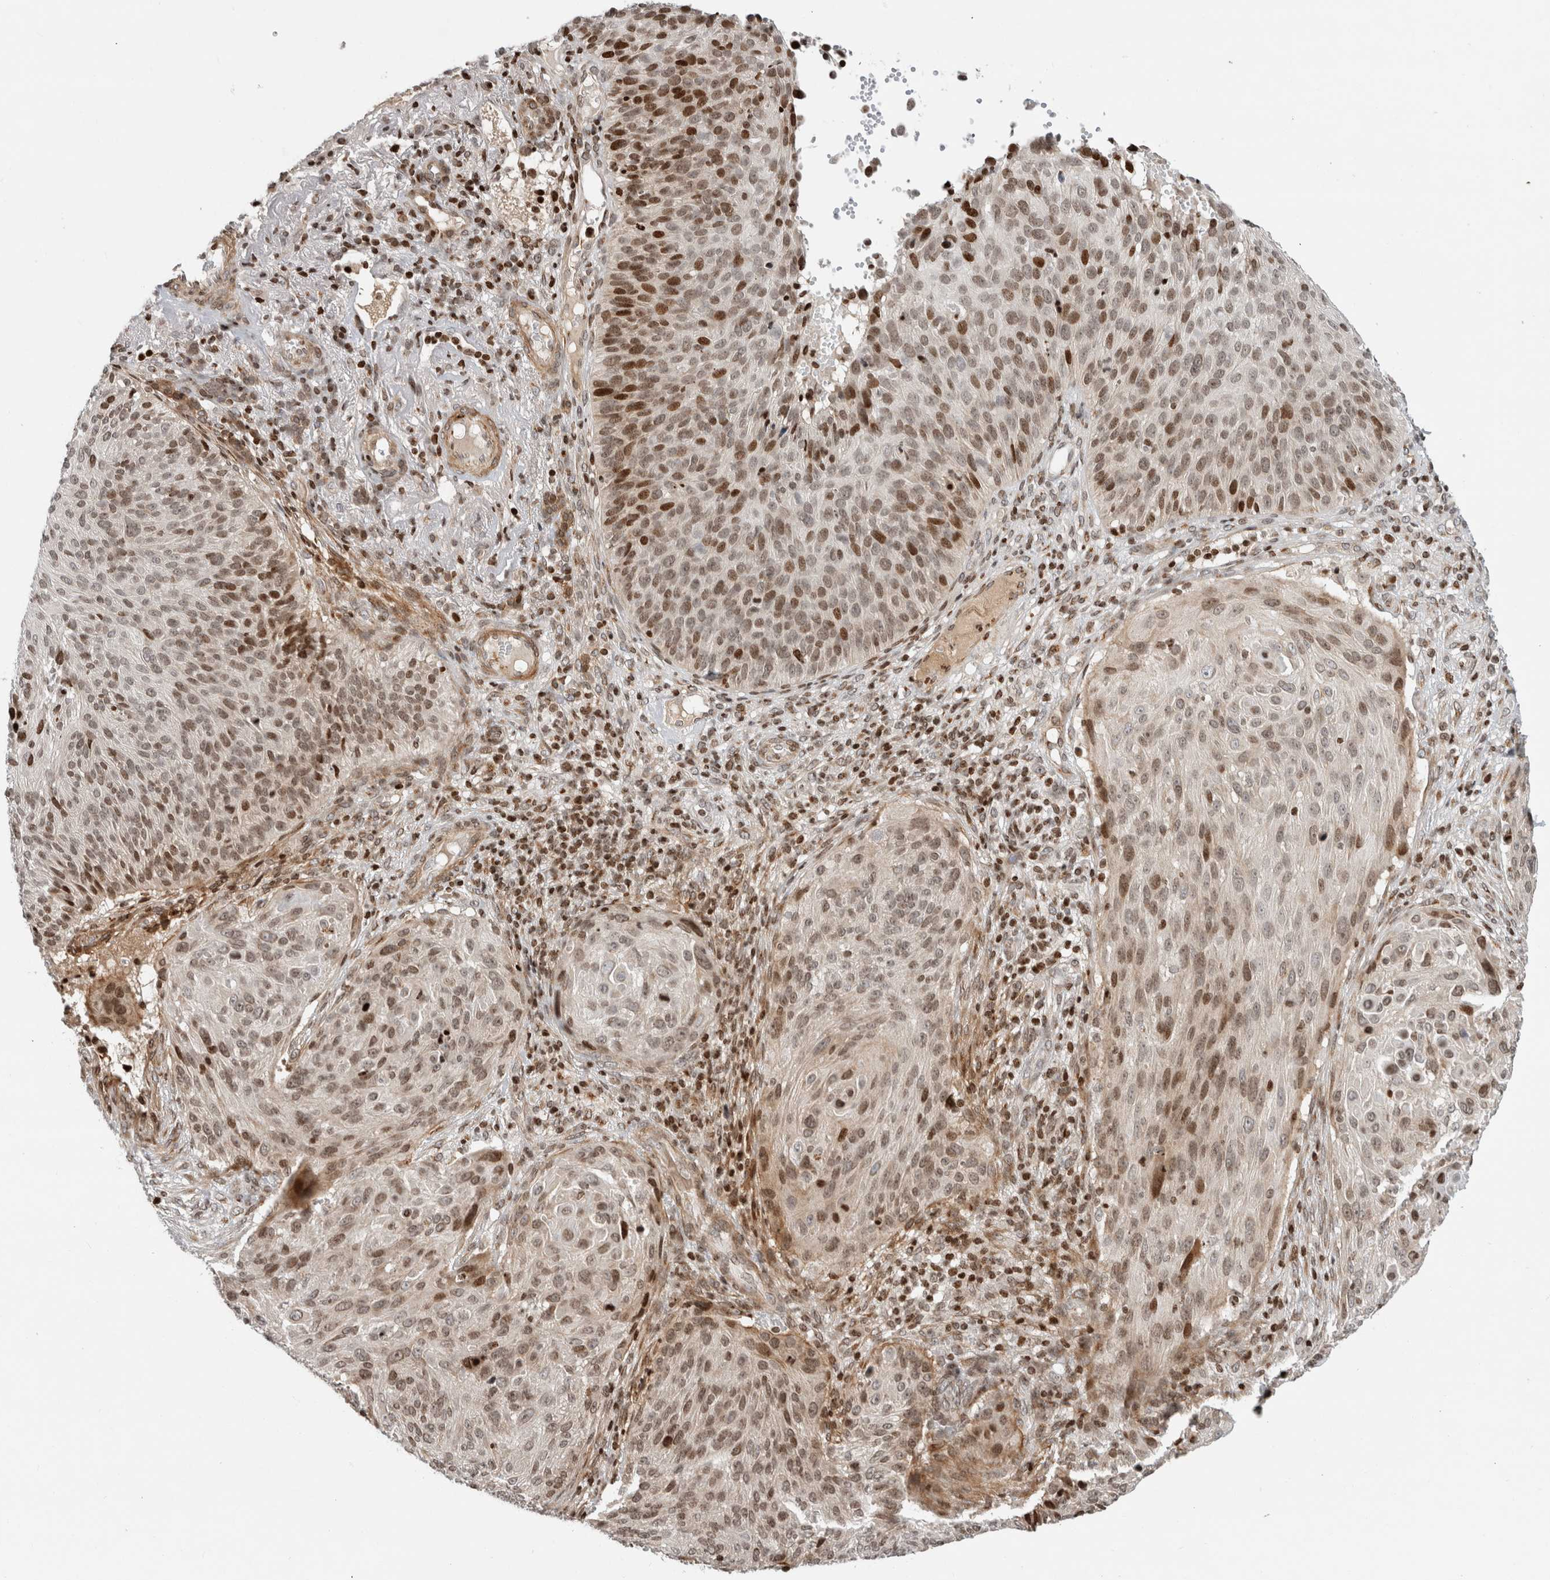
{"staining": {"intensity": "moderate", "quantity": ">75%", "location": "nuclear"}, "tissue": "cervical cancer", "cell_type": "Tumor cells", "image_type": "cancer", "snomed": [{"axis": "morphology", "description": "Squamous cell carcinoma, NOS"}, {"axis": "topography", "description": "Cervix"}], "caption": "IHC staining of cervical cancer, which exhibits medium levels of moderate nuclear positivity in about >75% of tumor cells indicating moderate nuclear protein expression. The staining was performed using DAB (3,3'-diaminobenzidine) (brown) for protein detection and nuclei were counterstained in hematoxylin (blue).", "gene": "GINS4", "patient": {"sex": "female", "age": 74}}